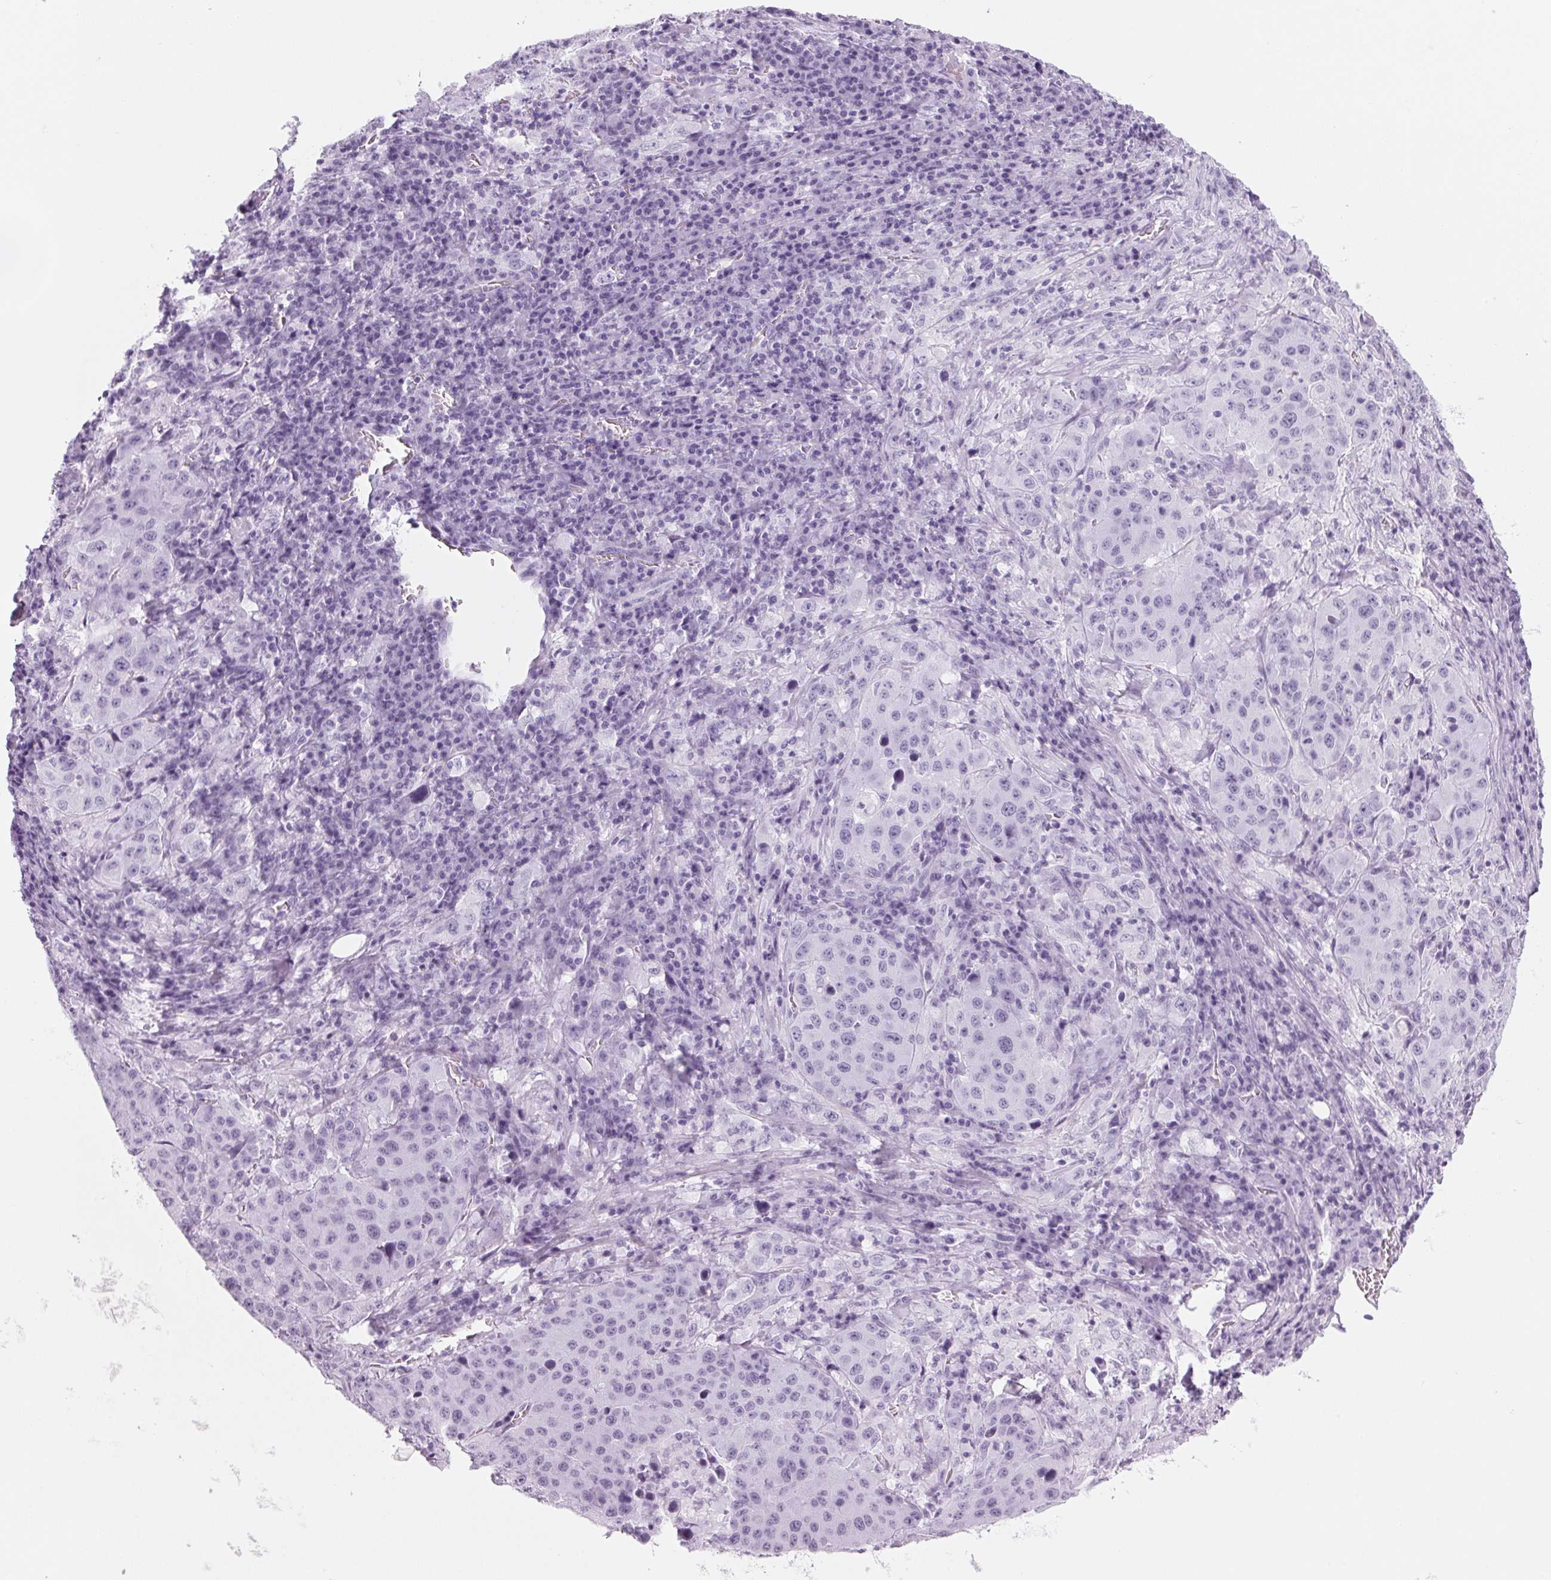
{"staining": {"intensity": "negative", "quantity": "none", "location": "none"}, "tissue": "stomach cancer", "cell_type": "Tumor cells", "image_type": "cancer", "snomed": [{"axis": "morphology", "description": "Adenocarcinoma, NOS"}, {"axis": "topography", "description": "Stomach"}], "caption": "DAB (3,3'-diaminobenzidine) immunohistochemical staining of human stomach adenocarcinoma demonstrates no significant staining in tumor cells.", "gene": "DNTTIP2", "patient": {"sex": "male", "age": 71}}